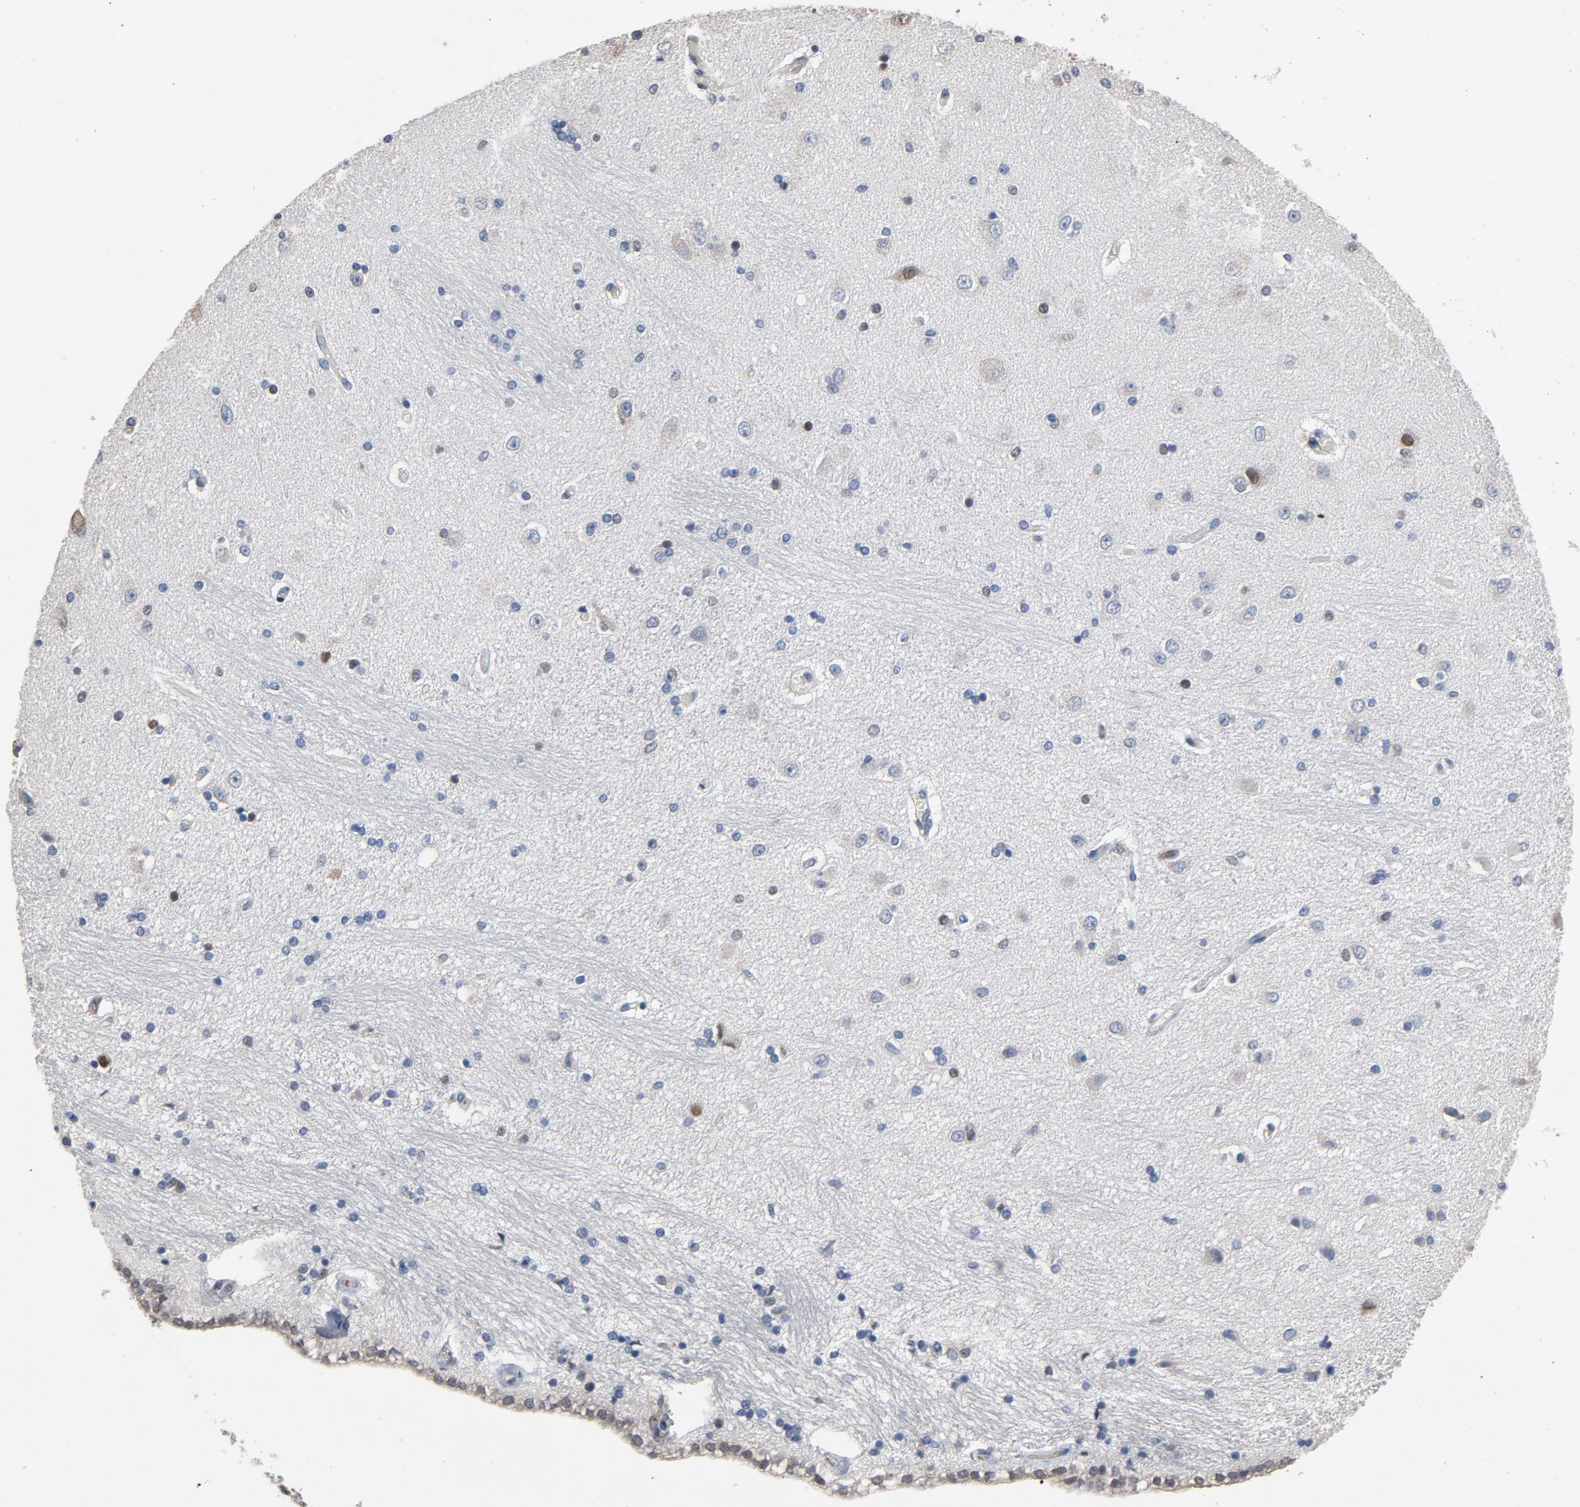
{"staining": {"intensity": "moderate", "quantity": "<25%", "location": "nuclear"}, "tissue": "hippocampus", "cell_type": "Glial cells", "image_type": "normal", "snomed": [{"axis": "morphology", "description": "Normal tissue, NOS"}, {"axis": "topography", "description": "Hippocampus"}], "caption": "Protein staining demonstrates moderate nuclear positivity in approximately <25% of glial cells in normal hippocampus.", "gene": "SOX6", "patient": {"sex": "female", "age": 54}}